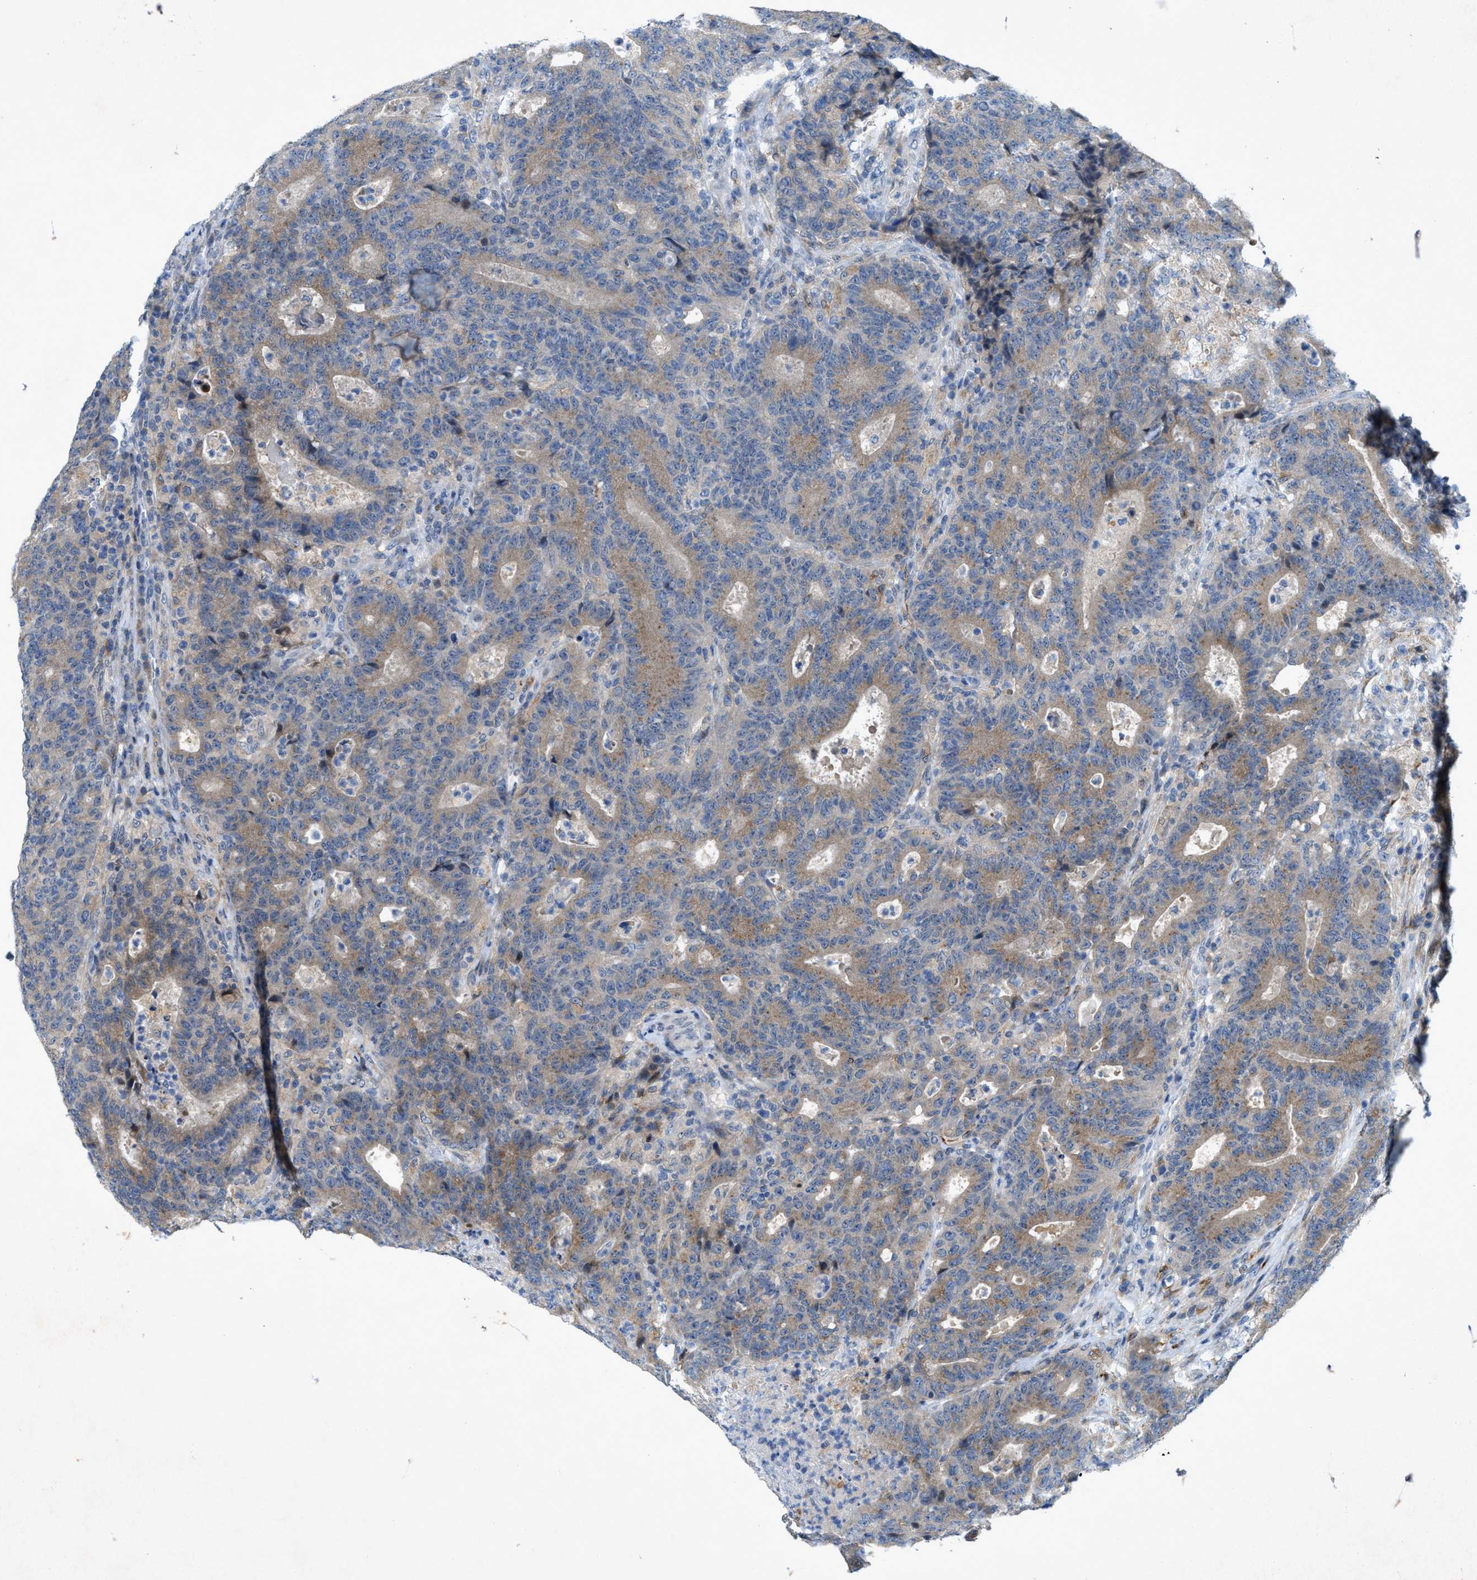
{"staining": {"intensity": "weak", "quantity": ">75%", "location": "cytoplasmic/membranous"}, "tissue": "colorectal cancer", "cell_type": "Tumor cells", "image_type": "cancer", "snomed": [{"axis": "morphology", "description": "Adenocarcinoma, NOS"}, {"axis": "topography", "description": "Colon"}], "caption": "High-magnification brightfield microscopy of colorectal adenocarcinoma stained with DAB (3,3'-diaminobenzidine) (brown) and counterstained with hematoxylin (blue). tumor cells exhibit weak cytoplasmic/membranous positivity is seen in approximately>75% of cells.", "gene": "URGCP", "patient": {"sex": "female", "age": 75}}